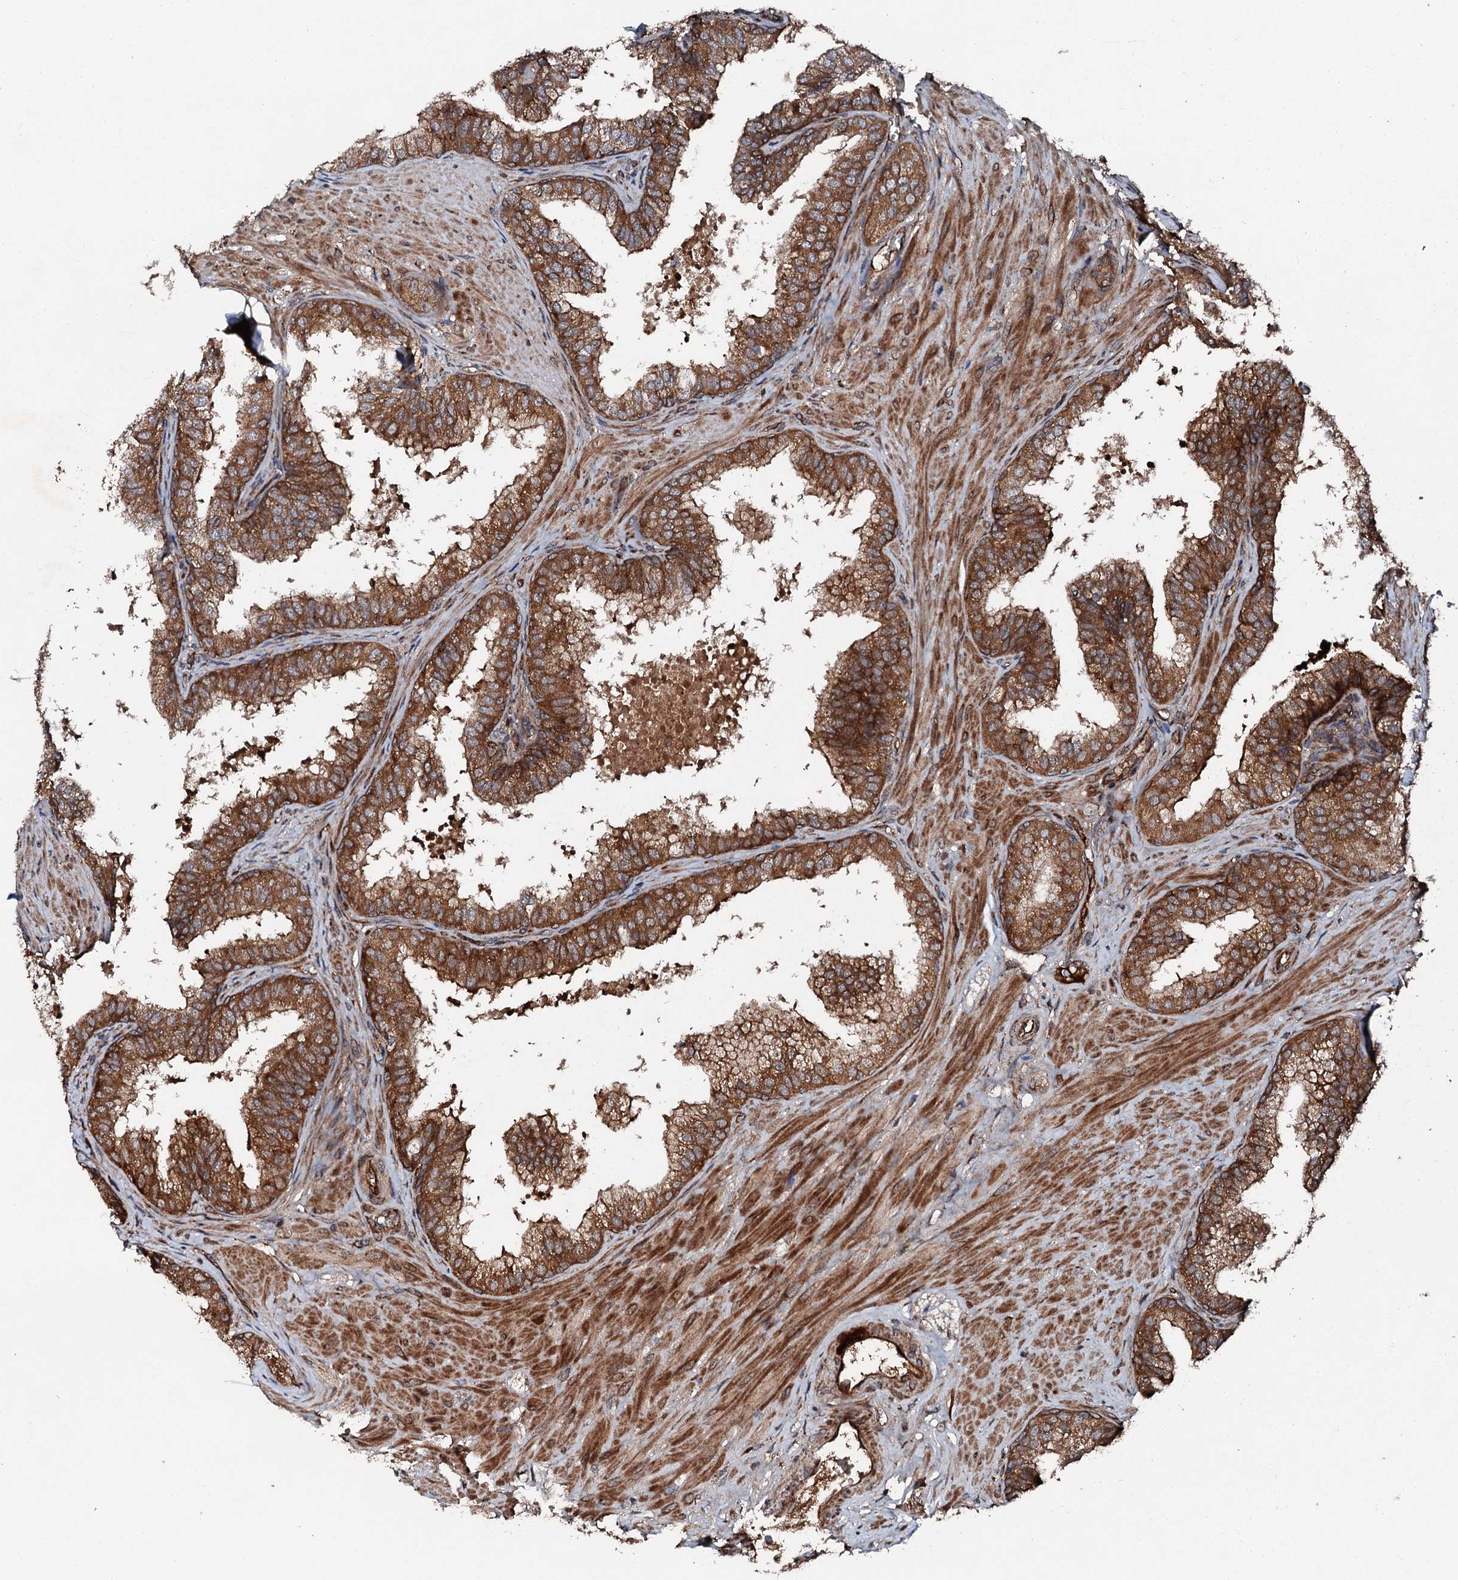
{"staining": {"intensity": "moderate", "quantity": ">75%", "location": "cytoplasmic/membranous"}, "tissue": "prostate", "cell_type": "Glandular cells", "image_type": "normal", "snomed": [{"axis": "morphology", "description": "Normal tissue, NOS"}, {"axis": "topography", "description": "Prostate"}], "caption": "Prostate stained with a brown dye demonstrates moderate cytoplasmic/membranous positive positivity in about >75% of glandular cells.", "gene": "FLYWCH1", "patient": {"sex": "male", "age": 60}}